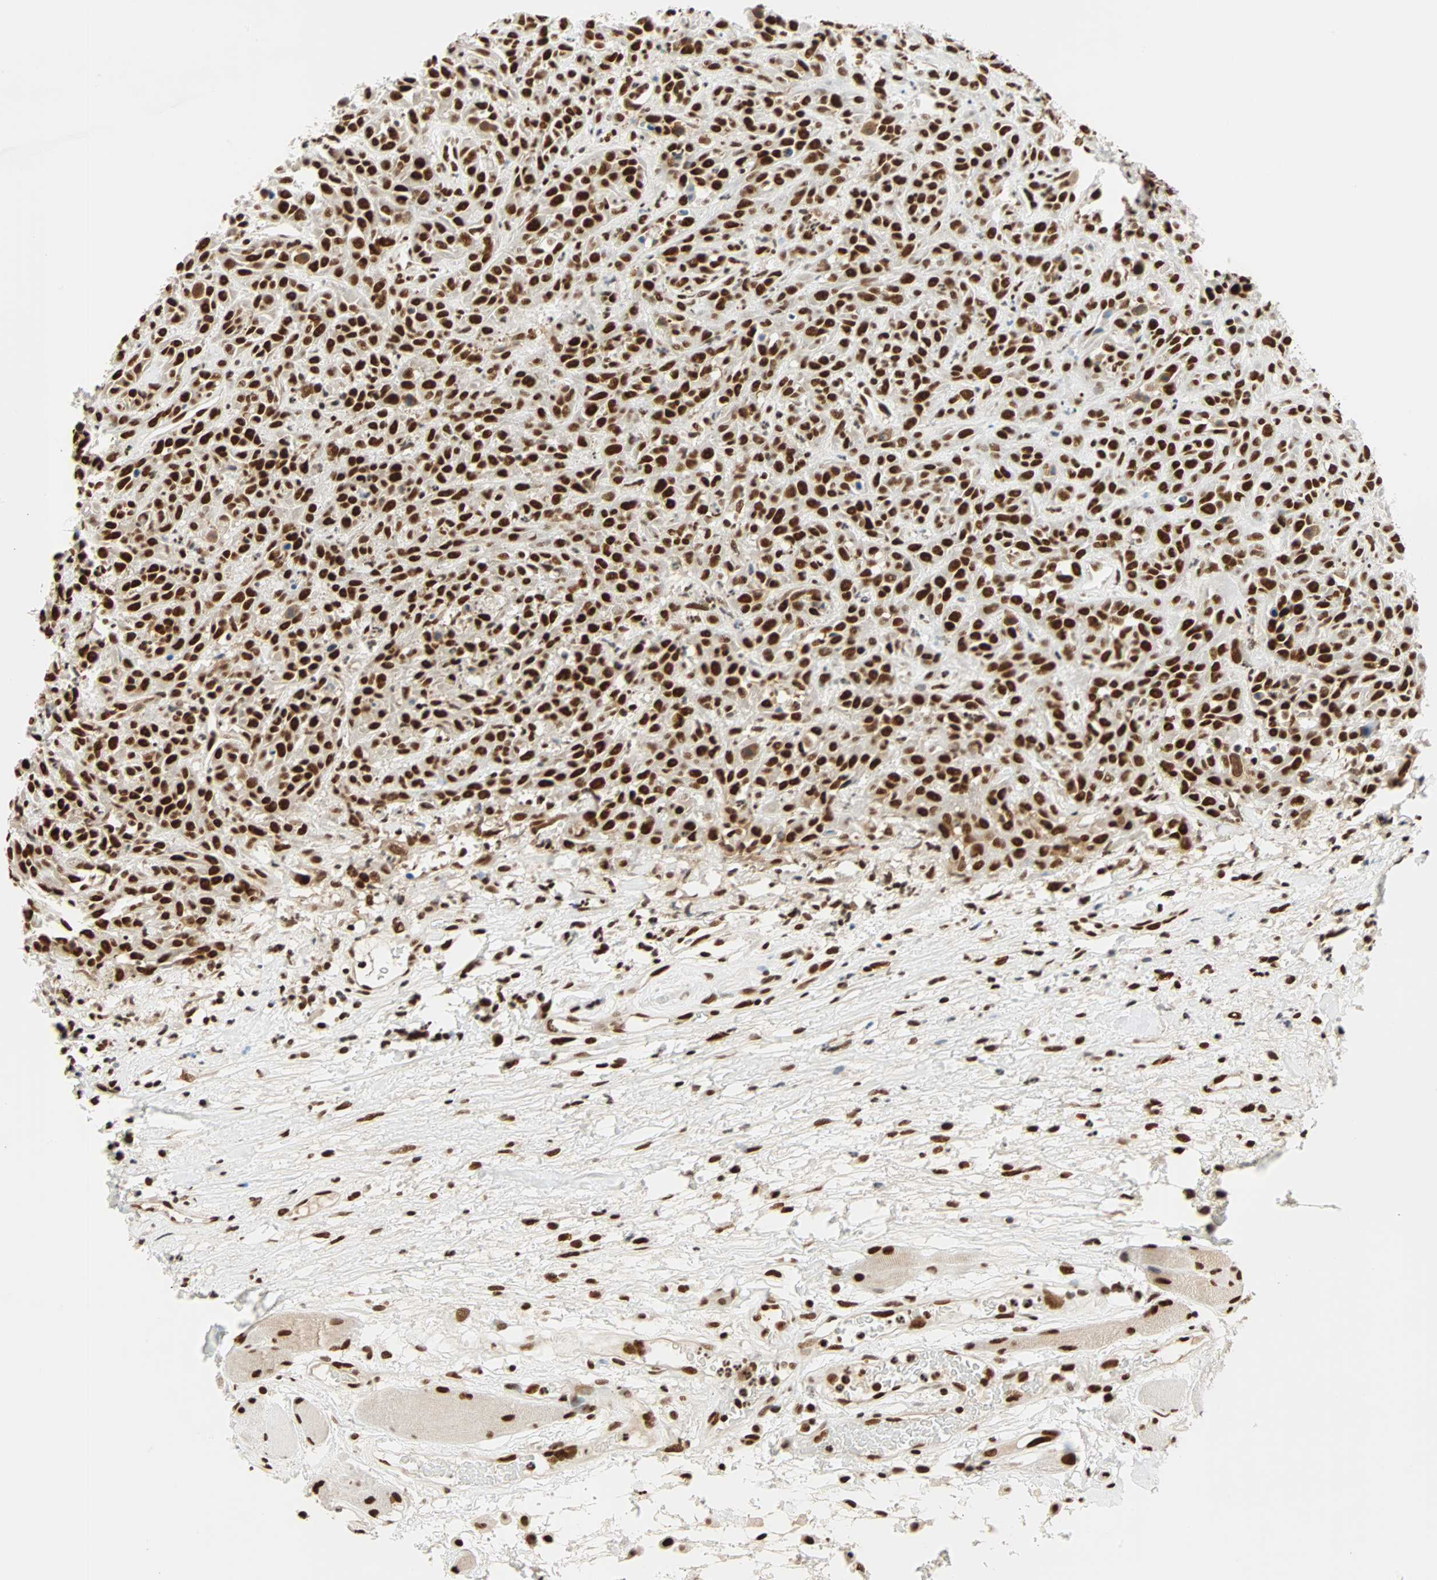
{"staining": {"intensity": "strong", "quantity": ">75%", "location": "nuclear"}, "tissue": "head and neck cancer", "cell_type": "Tumor cells", "image_type": "cancer", "snomed": [{"axis": "morphology", "description": "Normal tissue, NOS"}, {"axis": "morphology", "description": "Squamous cell carcinoma, NOS"}, {"axis": "topography", "description": "Cartilage tissue"}, {"axis": "topography", "description": "Head-Neck"}], "caption": "Strong nuclear protein expression is identified in approximately >75% of tumor cells in squamous cell carcinoma (head and neck).", "gene": "CDK12", "patient": {"sex": "male", "age": 62}}